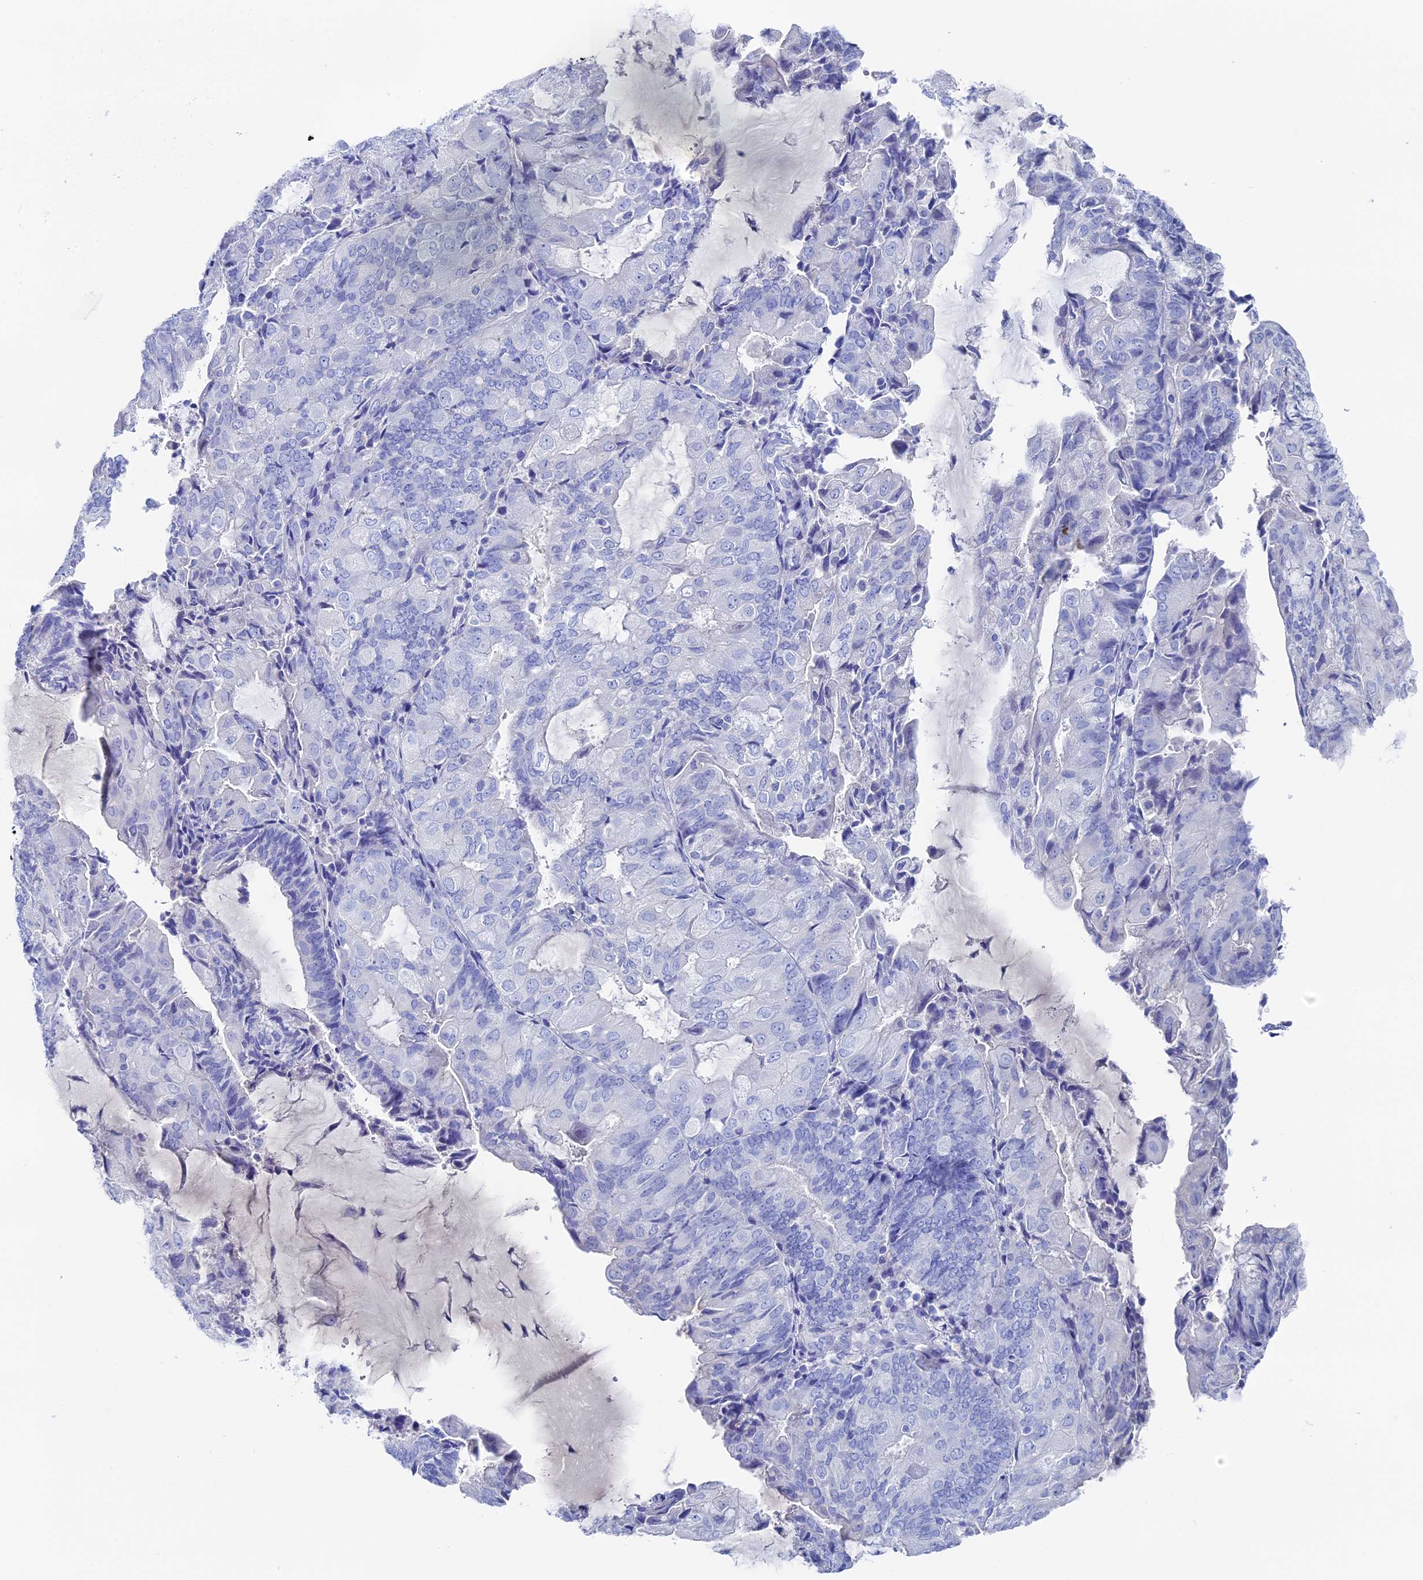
{"staining": {"intensity": "negative", "quantity": "none", "location": "none"}, "tissue": "endometrial cancer", "cell_type": "Tumor cells", "image_type": "cancer", "snomed": [{"axis": "morphology", "description": "Adenocarcinoma, NOS"}, {"axis": "topography", "description": "Endometrium"}], "caption": "High magnification brightfield microscopy of endometrial adenocarcinoma stained with DAB (3,3'-diaminobenzidine) (brown) and counterstained with hematoxylin (blue): tumor cells show no significant positivity.", "gene": "UNC119", "patient": {"sex": "female", "age": 81}}